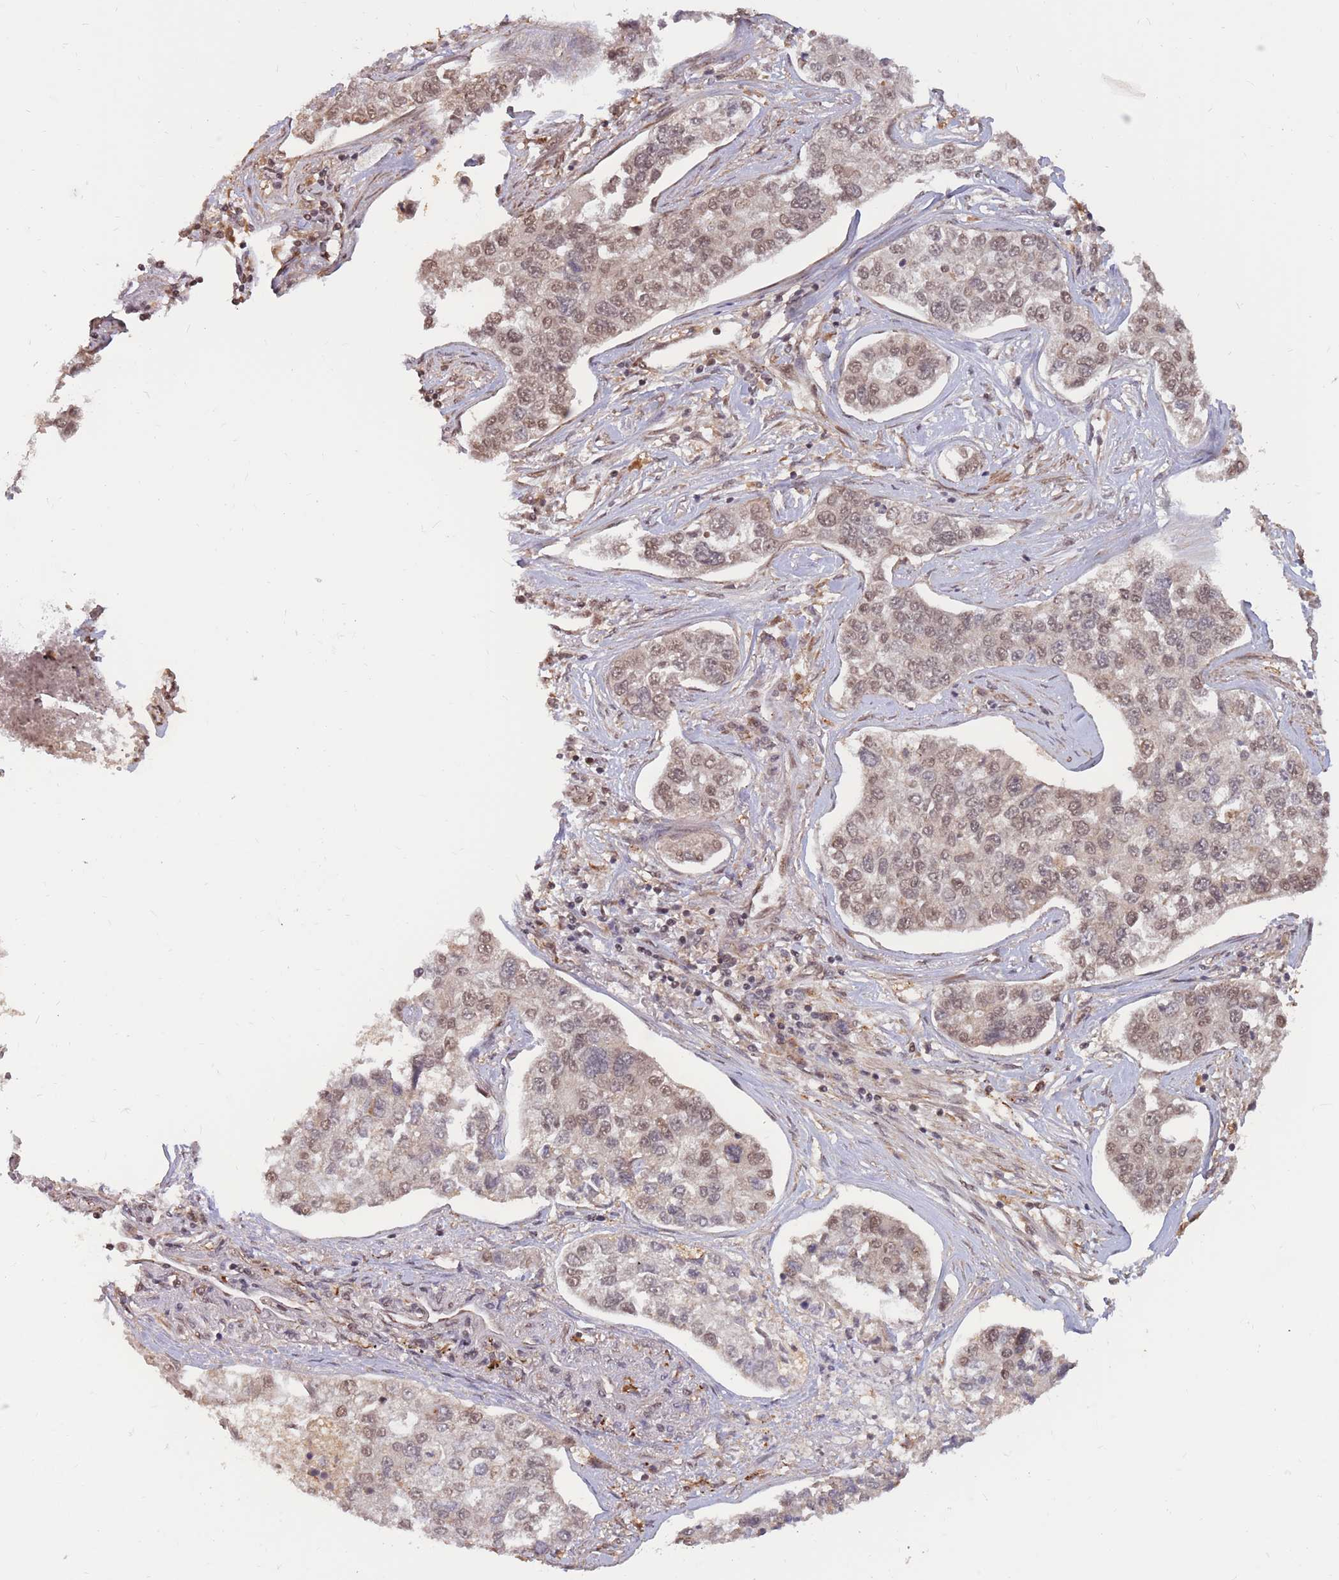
{"staining": {"intensity": "weak", "quantity": ">75%", "location": "nuclear"}, "tissue": "lung cancer", "cell_type": "Tumor cells", "image_type": "cancer", "snomed": [{"axis": "morphology", "description": "Adenocarcinoma, NOS"}, {"axis": "topography", "description": "Lung"}], "caption": "IHC of lung cancer (adenocarcinoma) exhibits low levels of weak nuclear staining in approximately >75% of tumor cells. The protein is shown in brown color, while the nuclei are stained blue.", "gene": "SRA1", "patient": {"sex": "male", "age": 49}}